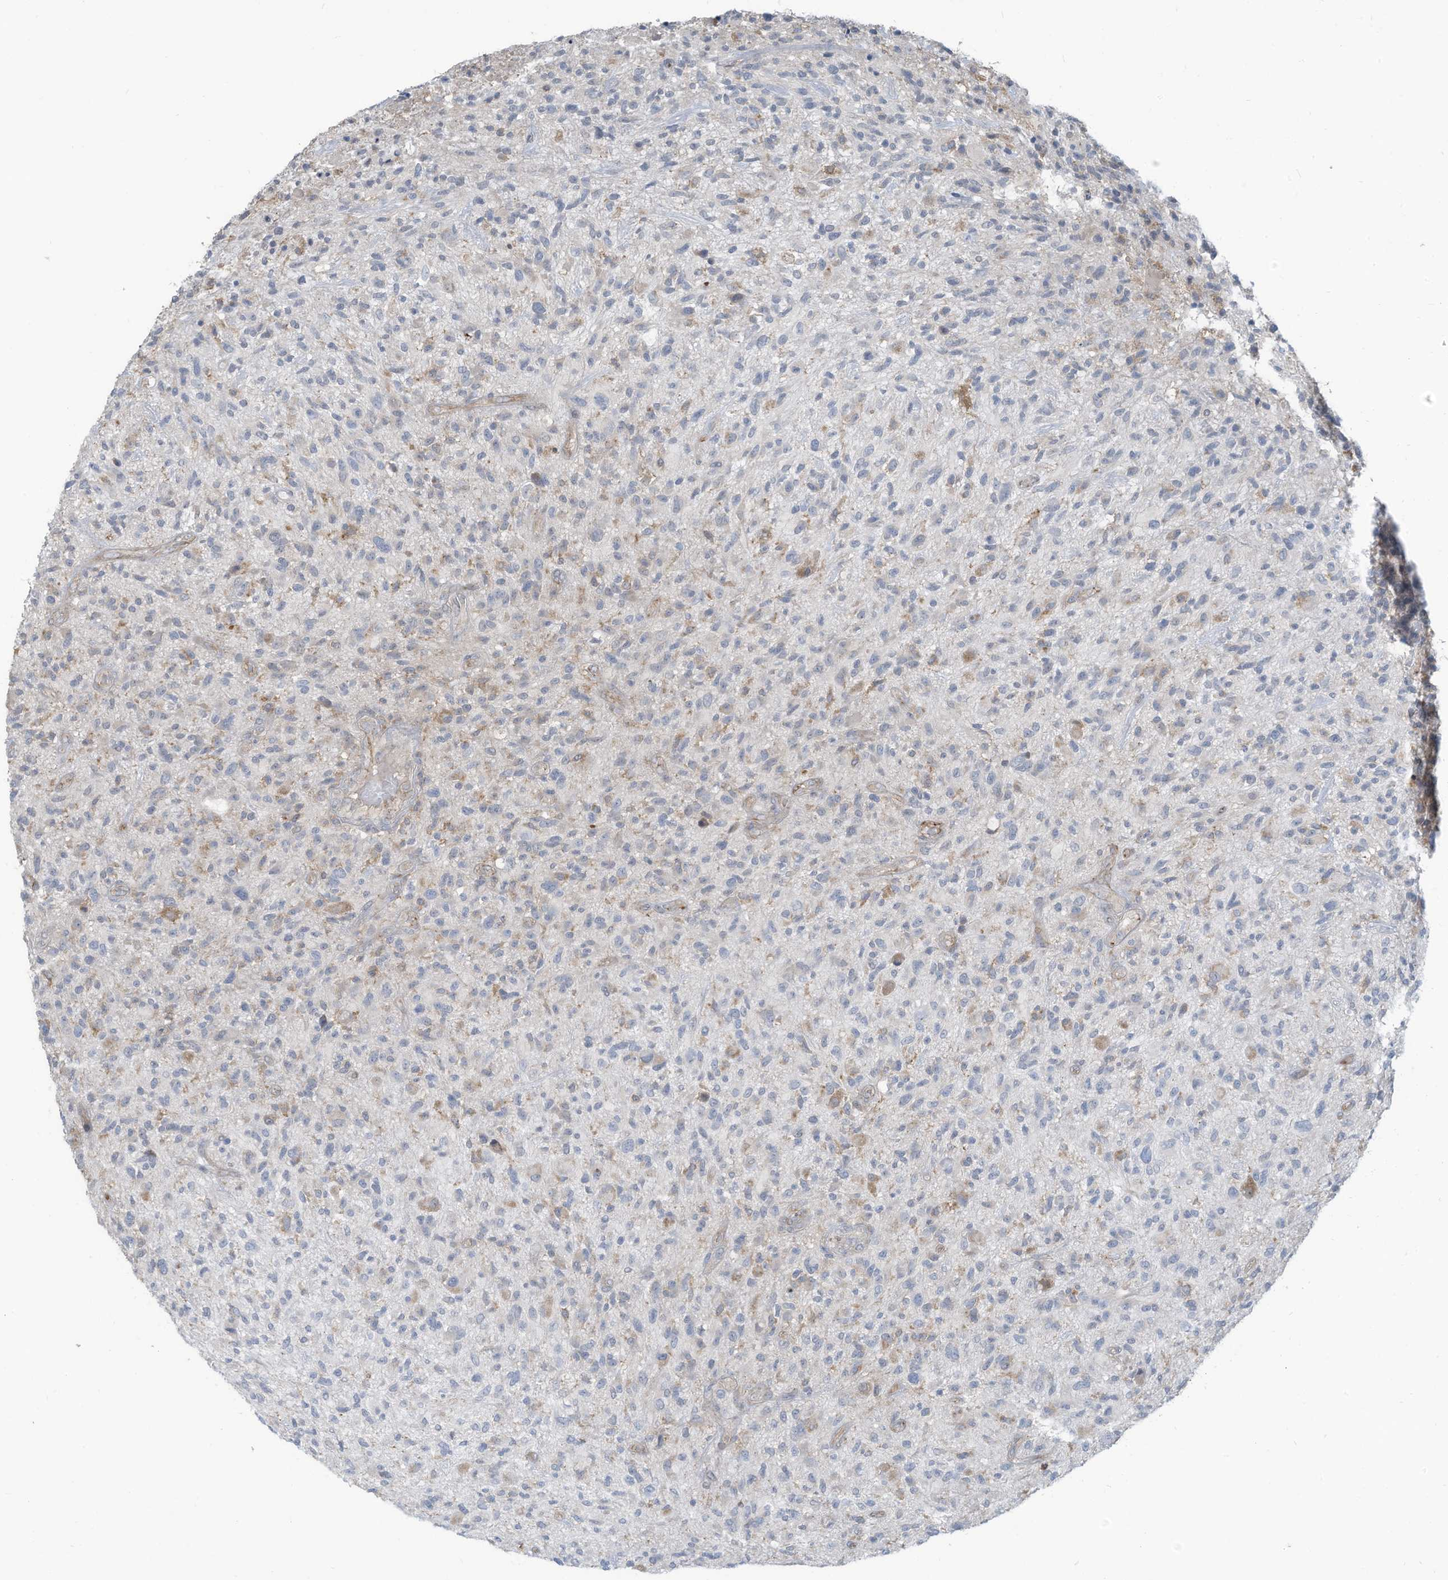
{"staining": {"intensity": "negative", "quantity": "none", "location": "none"}, "tissue": "glioma", "cell_type": "Tumor cells", "image_type": "cancer", "snomed": [{"axis": "morphology", "description": "Glioma, malignant, High grade"}, {"axis": "topography", "description": "Brain"}], "caption": "Immunohistochemical staining of high-grade glioma (malignant) reveals no significant staining in tumor cells. (DAB (3,3'-diaminobenzidine) immunohistochemistry (IHC) visualized using brightfield microscopy, high magnification).", "gene": "DZIP3", "patient": {"sex": "male", "age": 47}}